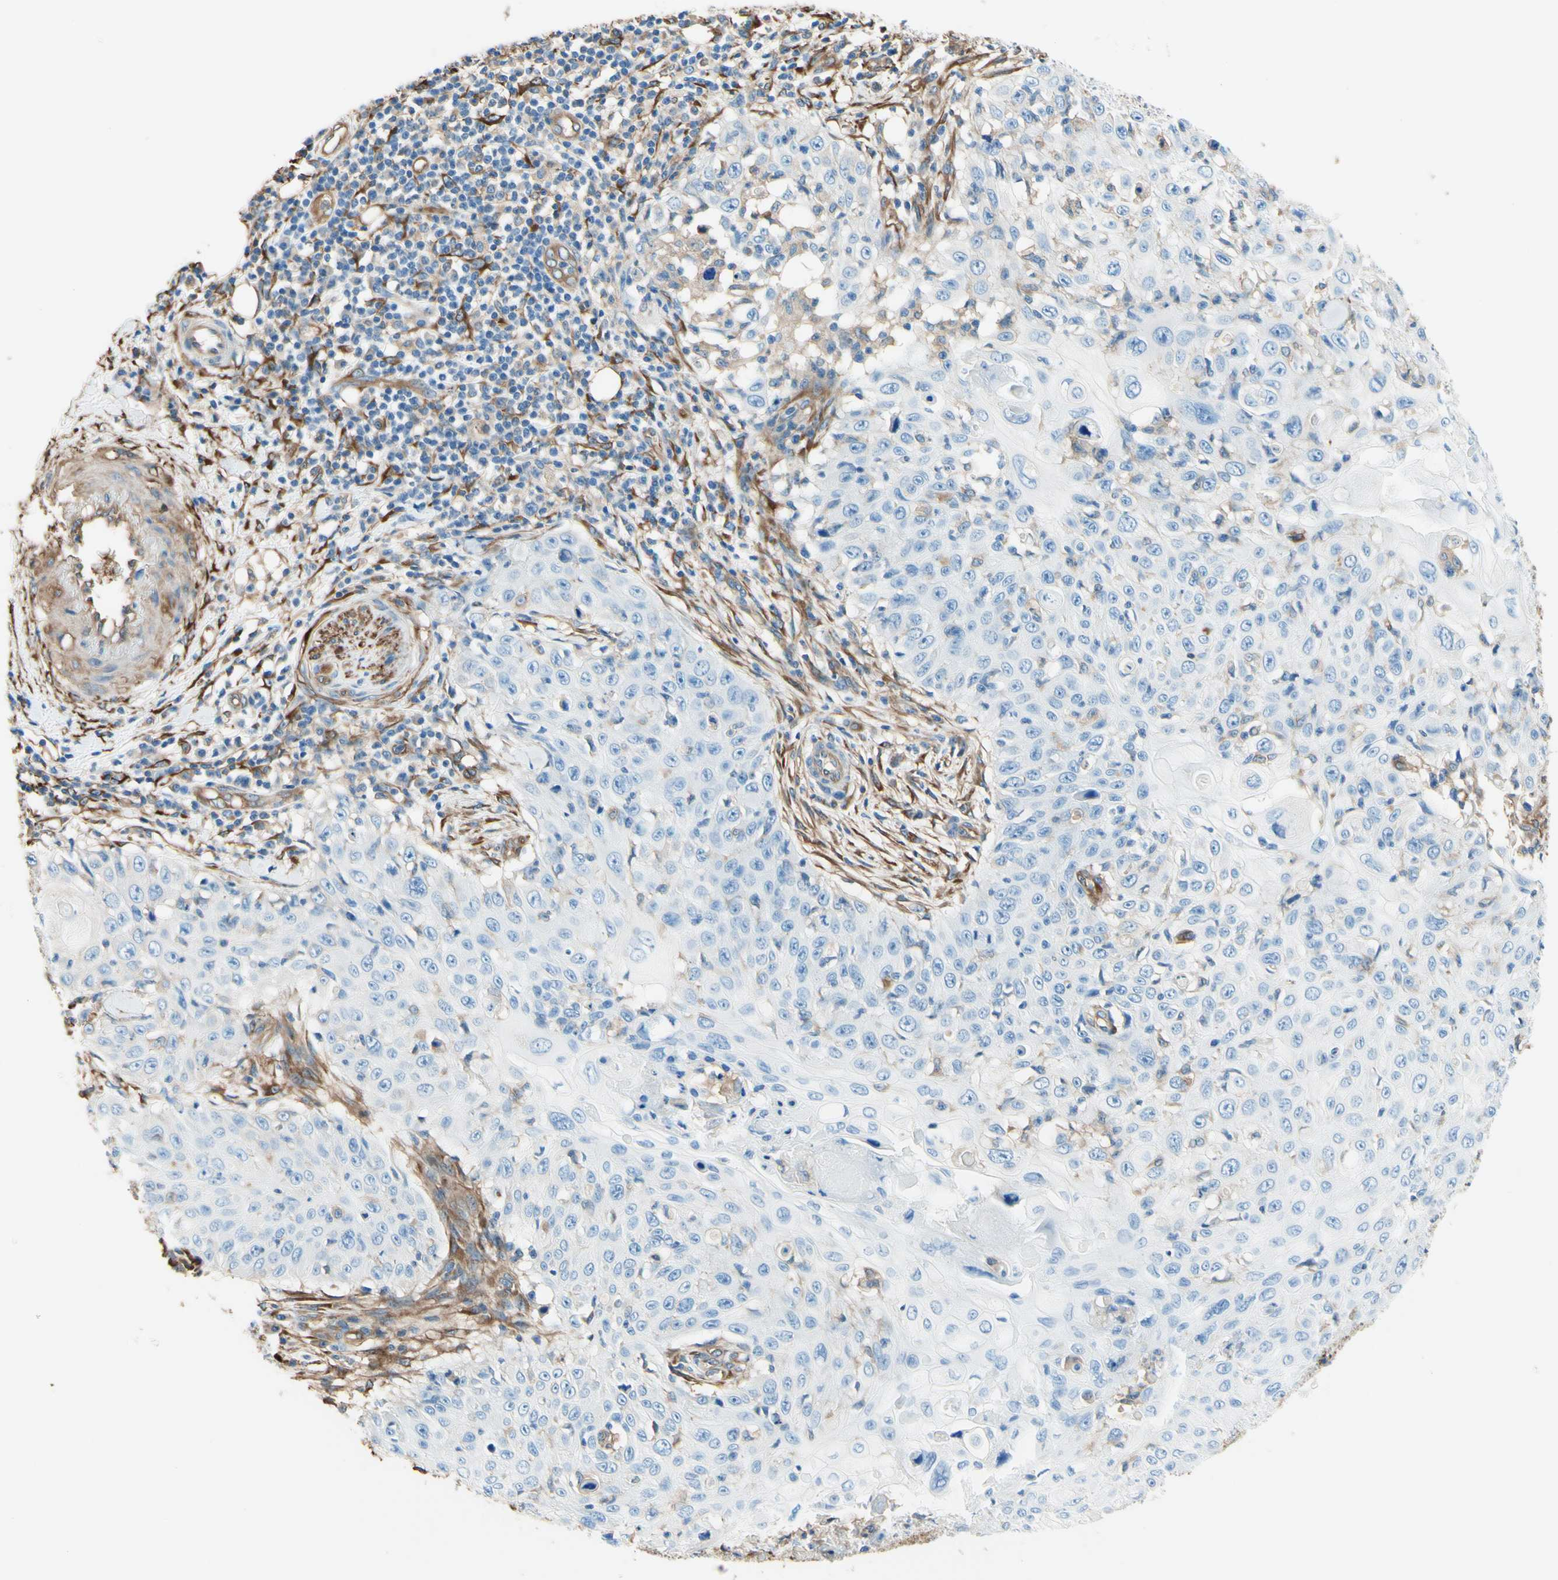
{"staining": {"intensity": "negative", "quantity": "none", "location": "none"}, "tissue": "skin cancer", "cell_type": "Tumor cells", "image_type": "cancer", "snomed": [{"axis": "morphology", "description": "Squamous cell carcinoma, NOS"}, {"axis": "topography", "description": "Skin"}], "caption": "Skin squamous cell carcinoma was stained to show a protein in brown. There is no significant expression in tumor cells.", "gene": "DPYSL3", "patient": {"sex": "male", "age": 86}}